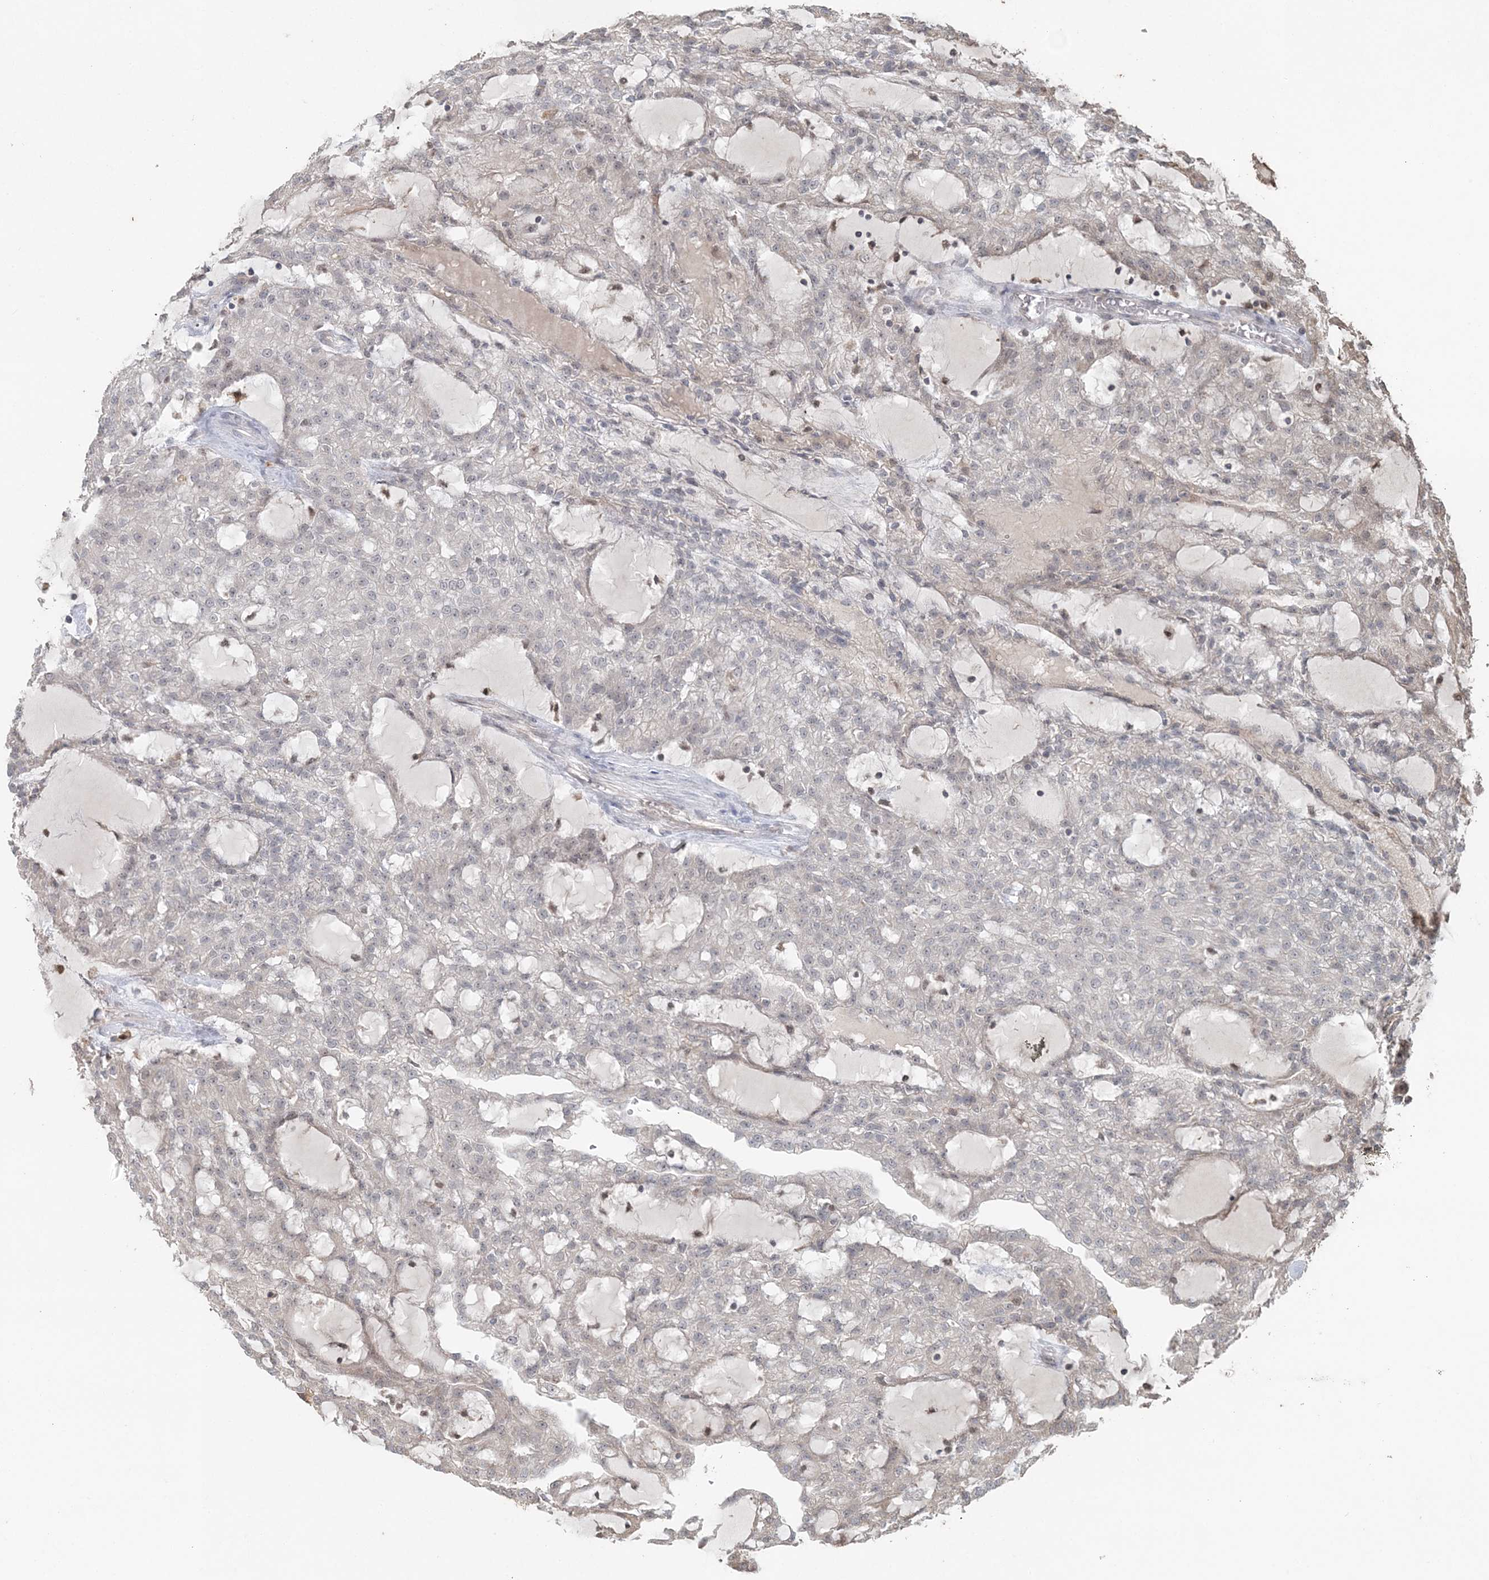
{"staining": {"intensity": "negative", "quantity": "none", "location": "none"}, "tissue": "renal cancer", "cell_type": "Tumor cells", "image_type": "cancer", "snomed": [{"axis": "morphology", "description": "Adenocarcinoma, NOS"}, {"axis": "topography", "description": "Kidney"}], "caption": "The photomicrograph reveals no staining of tumor cells in renal cancer (adenocarcinoma).", "gene": "SLU7", "patient": {"sex": "male", "age": 63}}